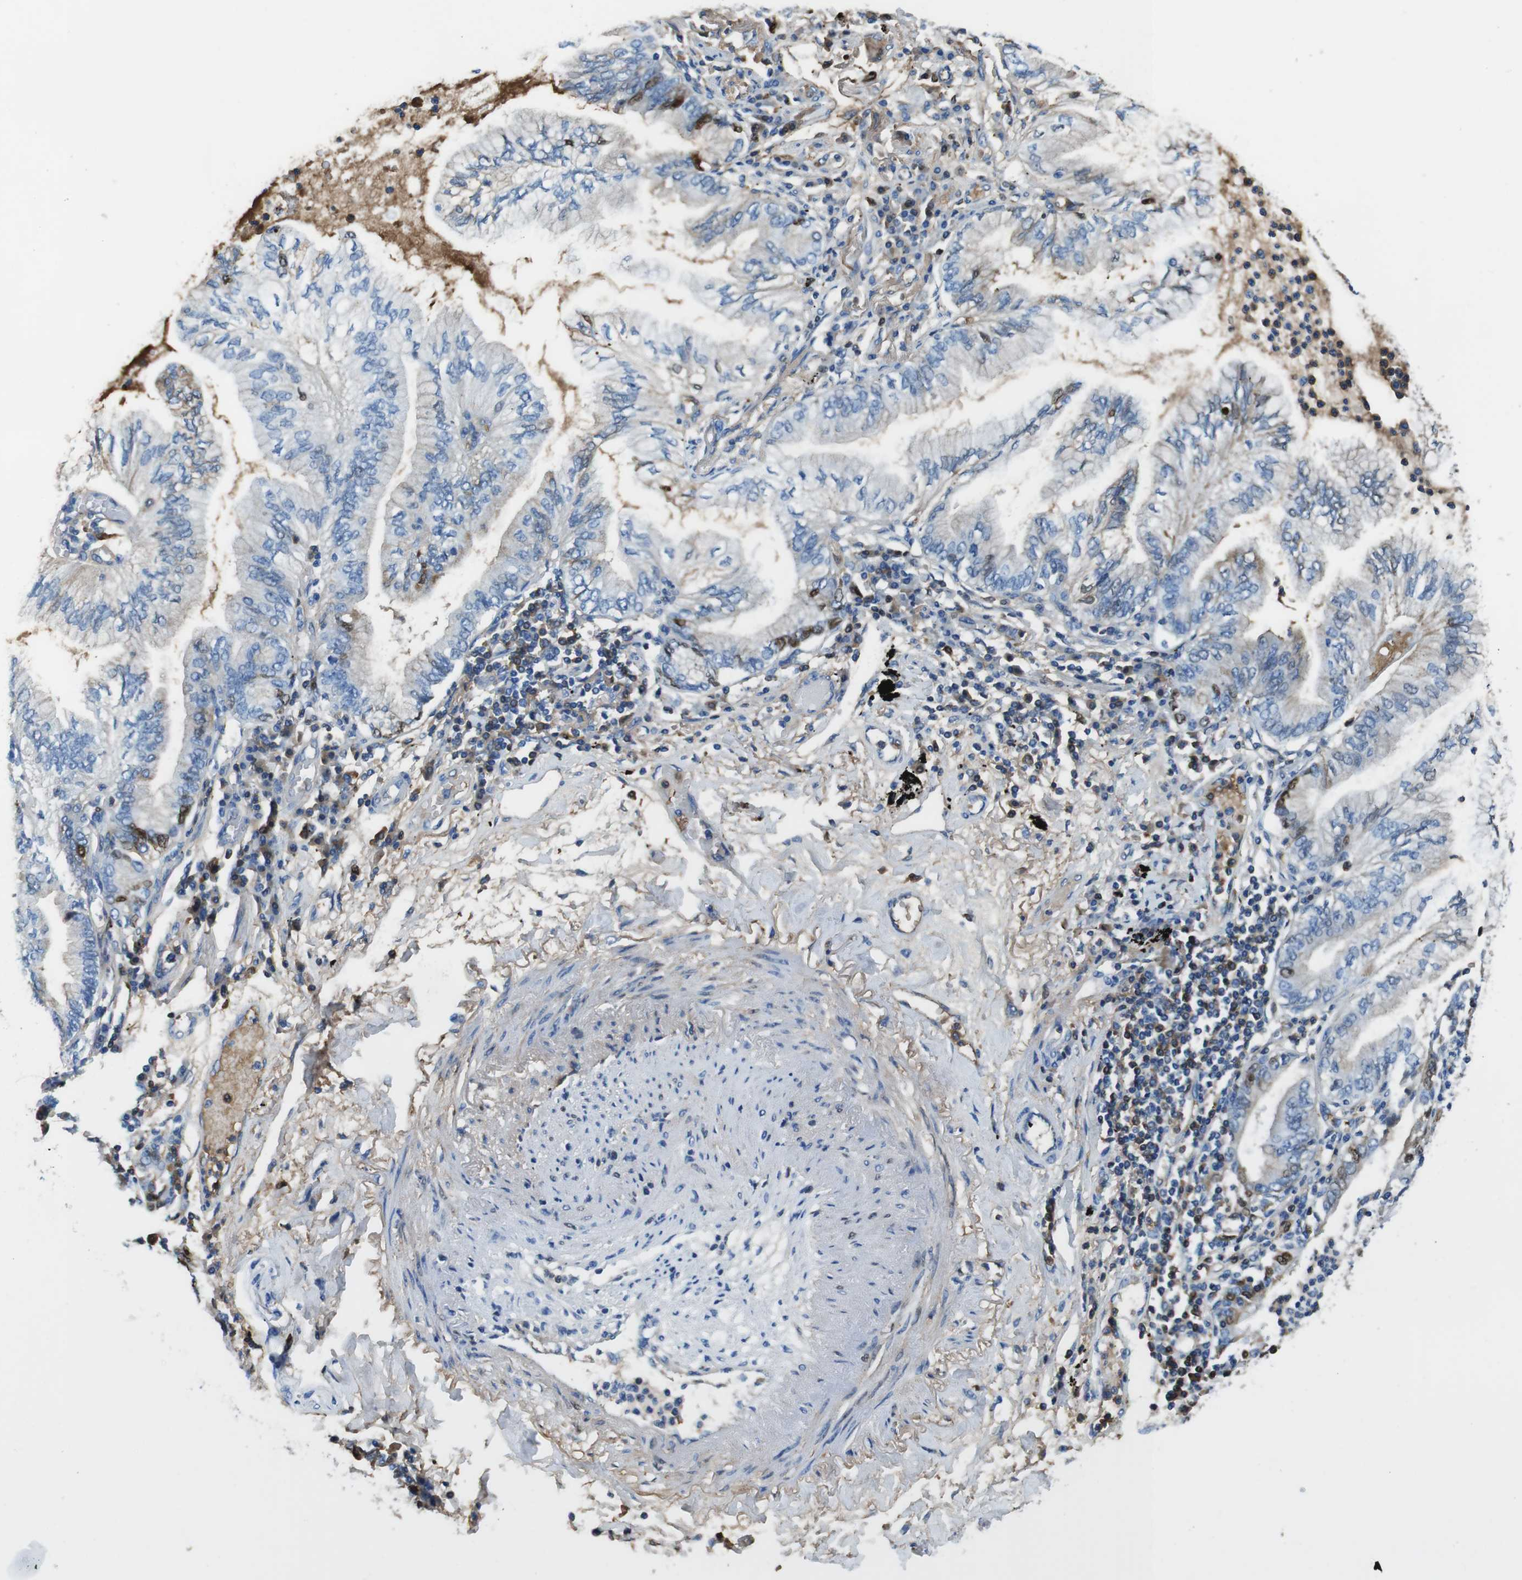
{"staining": {"intensity": "weak", "quantity": "<25%", "location": "cytoplasmic/membranous"}, "tissue": "lung cancer", "cell_type": "Tumor cells", "image_type": "cancer", "snomed": [{"axis": "morphology", "description": "Normal tissue, NOS"}, {"axis": "morphology", "description": "Adenocarcinoma, NOS"}, {"axis": "topography", "description": "Bronchus"}, {"axis": "topography", "description": "Lung"}], "caption": "The photomicrograph demonstrates no staining of tumor cells in lung cancer. (Stains: DAB IHC with hematoxylin counter stain, Microscopy: brightfield microscopy at high magnification).", "gene": "TMPRSS15", "patient": {"sex": "female", "age": 70}}